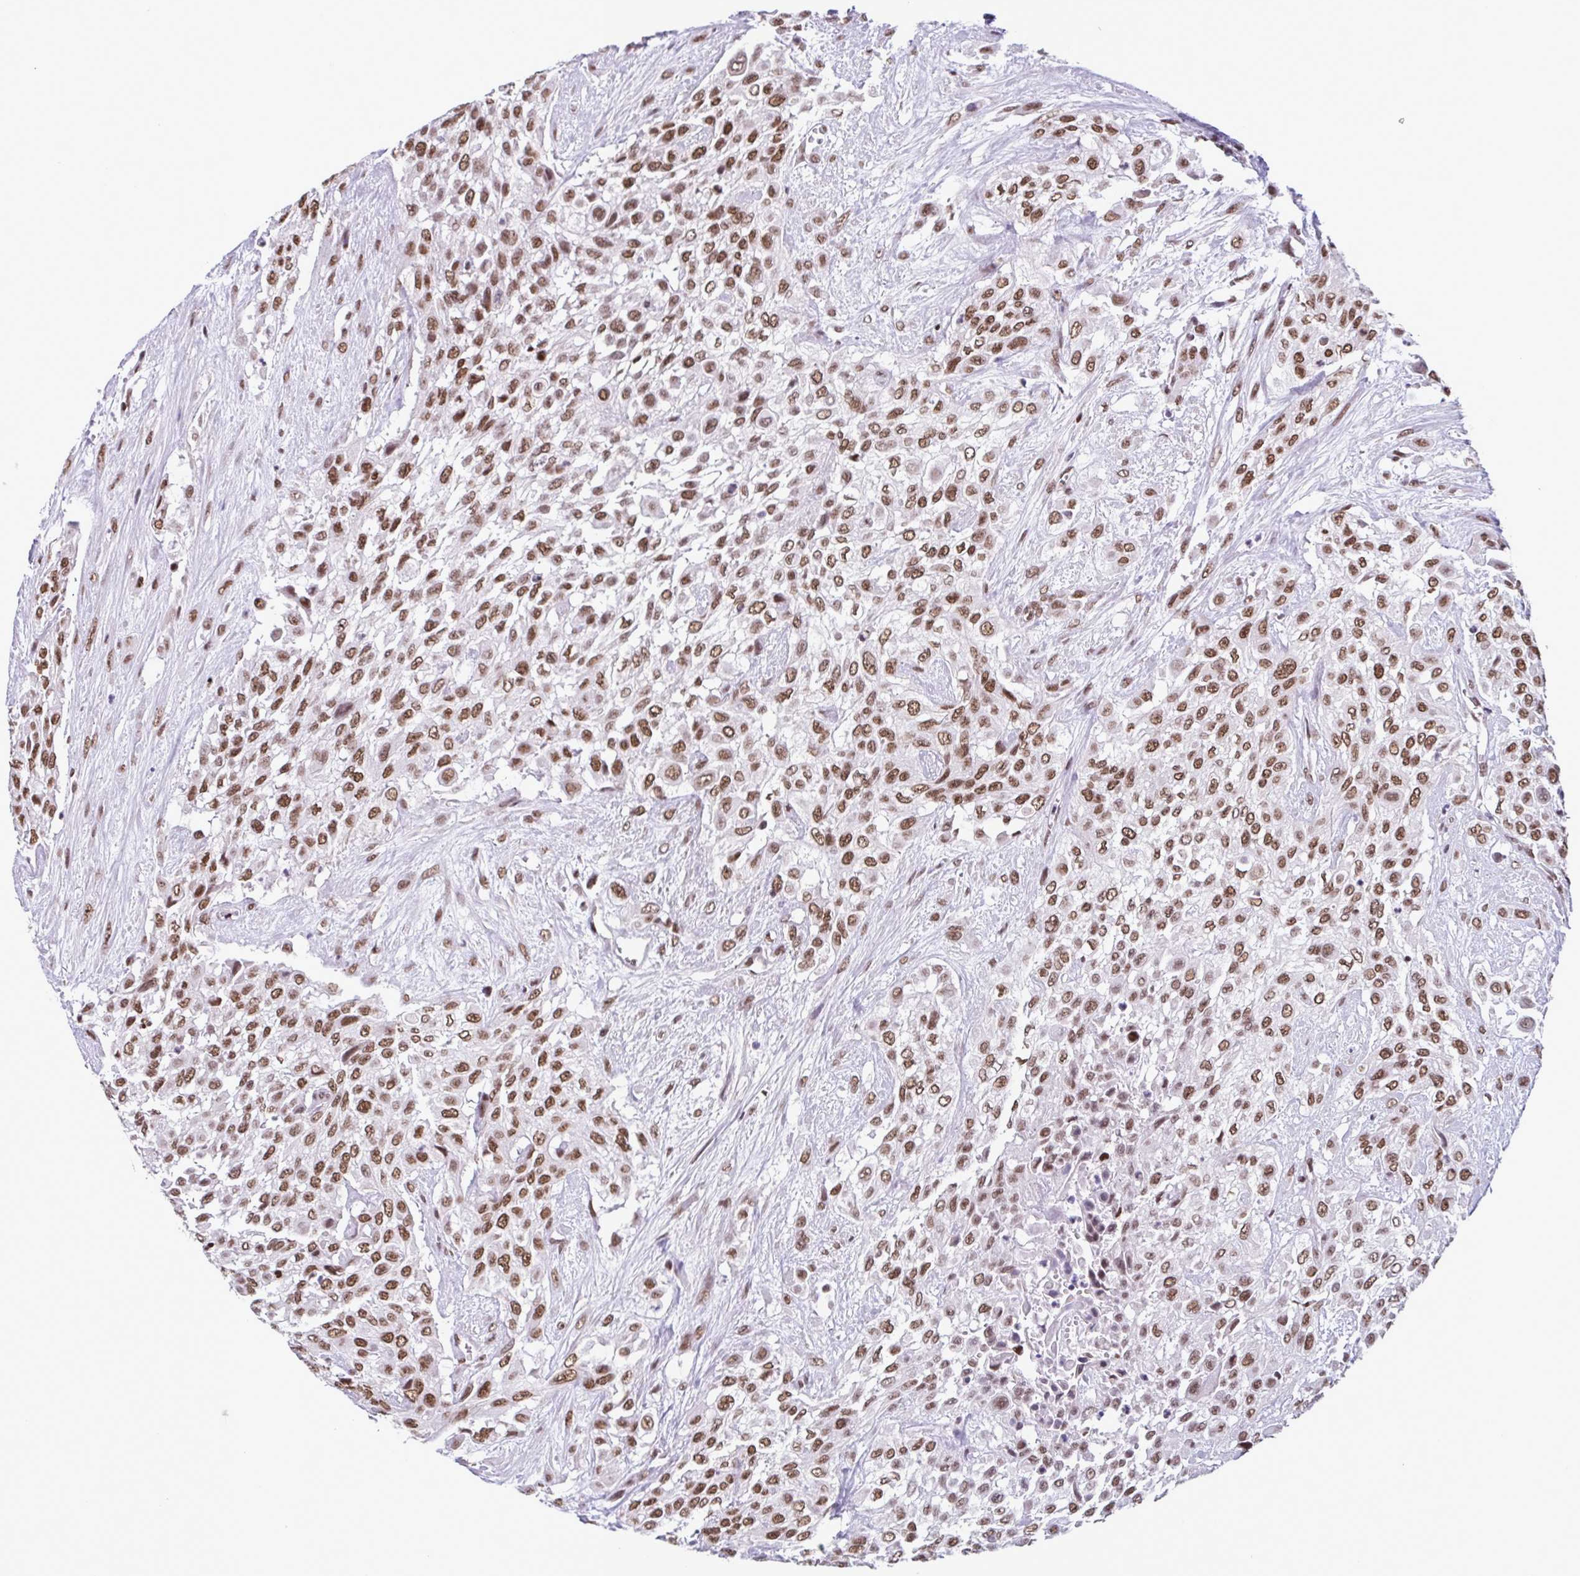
{"staining": {"intensity": "moderate", "quantity": ">75%", "location": "nuclear"}, "tissue": "urothelial cancer", "cell_type": "Tumor cells", "image_type": "cancer", "snomed": [{"axis": "morphology", "description": "Urothelial carcinoma, High grade"}, {"axis": "topography", "description": "Urinary bladder"}], "caption": "Moderate nuclear positivity is identified in about >75% of tumor cells in urothelial cancer.", "gene": "TIMM21", "patient": {"sex": "male", "age": 57}}